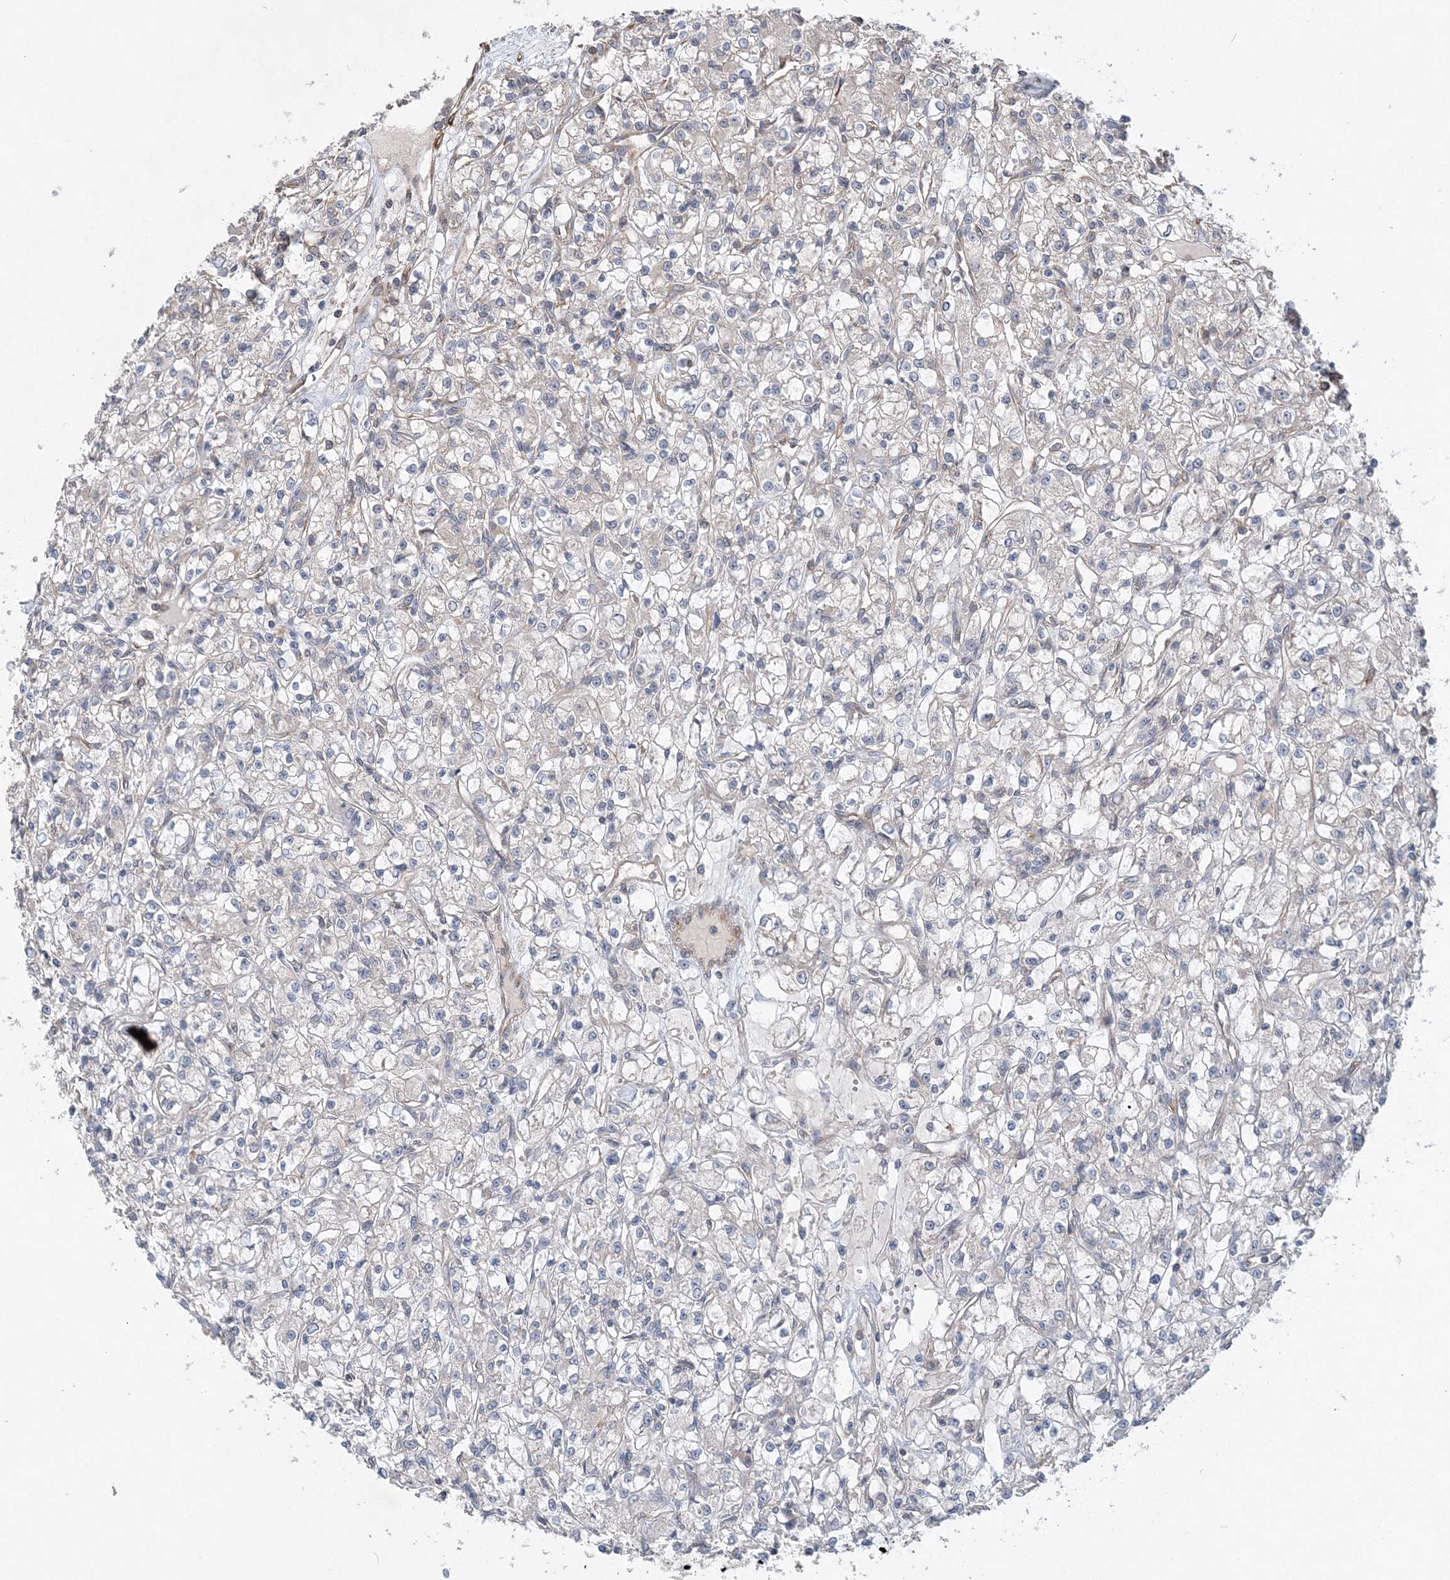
{"staining": {"intensity": "negative", "quantity": "none", "location": "none"}, "tissue": "renal cancer", "cell_type": "Tumor cells", "image_type": "cancer", "snomed": [{"axis": "morphology", "description": "Adenocarcinoma, NOS"}, {"axis": "topography", "description": "Kidney"}], "caption": "This is a image of IHC staining of renal cancer (adenocarcinoma), which shows no expression in tumor cells.", "gene": "MAP4K5", "patient": {"sex": "female", "age": 59}}